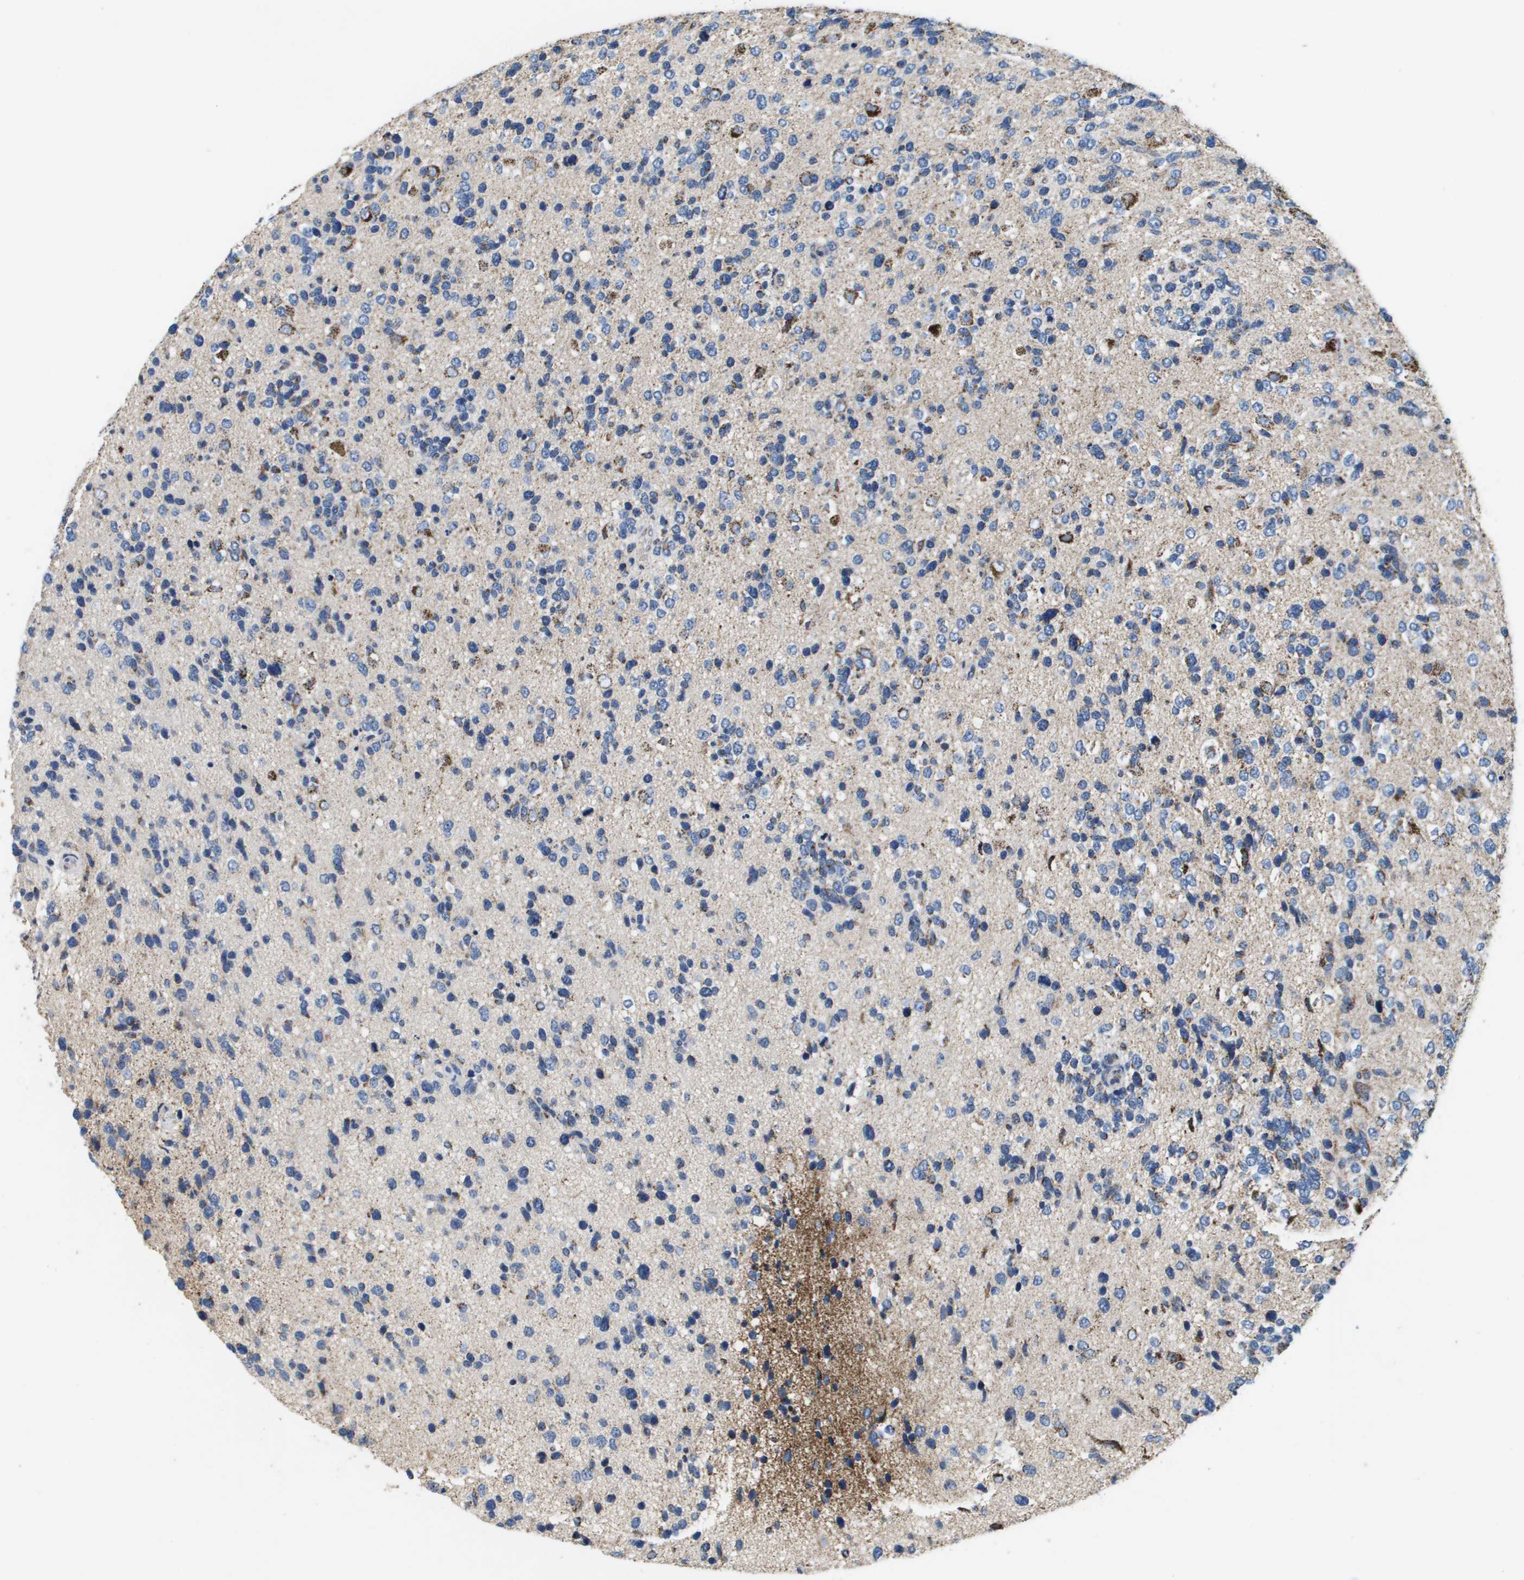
{"staining": {"intensity": "negative", "quantity": "none", "location": "none"}, "tissue": "glioma", "cell_type": "Tumor cells", "image_type": "cancer", "snomed": [{"axis": "morphology", "description": "Glioma, malignant, High grade"}, {"axis": "topography", "description": "Brain"}], "caption": "There is no significant positivity in tumor cells of malignant glioma (high-grade). (DAB immunohistochemistry with hematoxylin counter stain).", "gene": "ATP5F1B", "patient": {"sex": "female", "age": 58}}